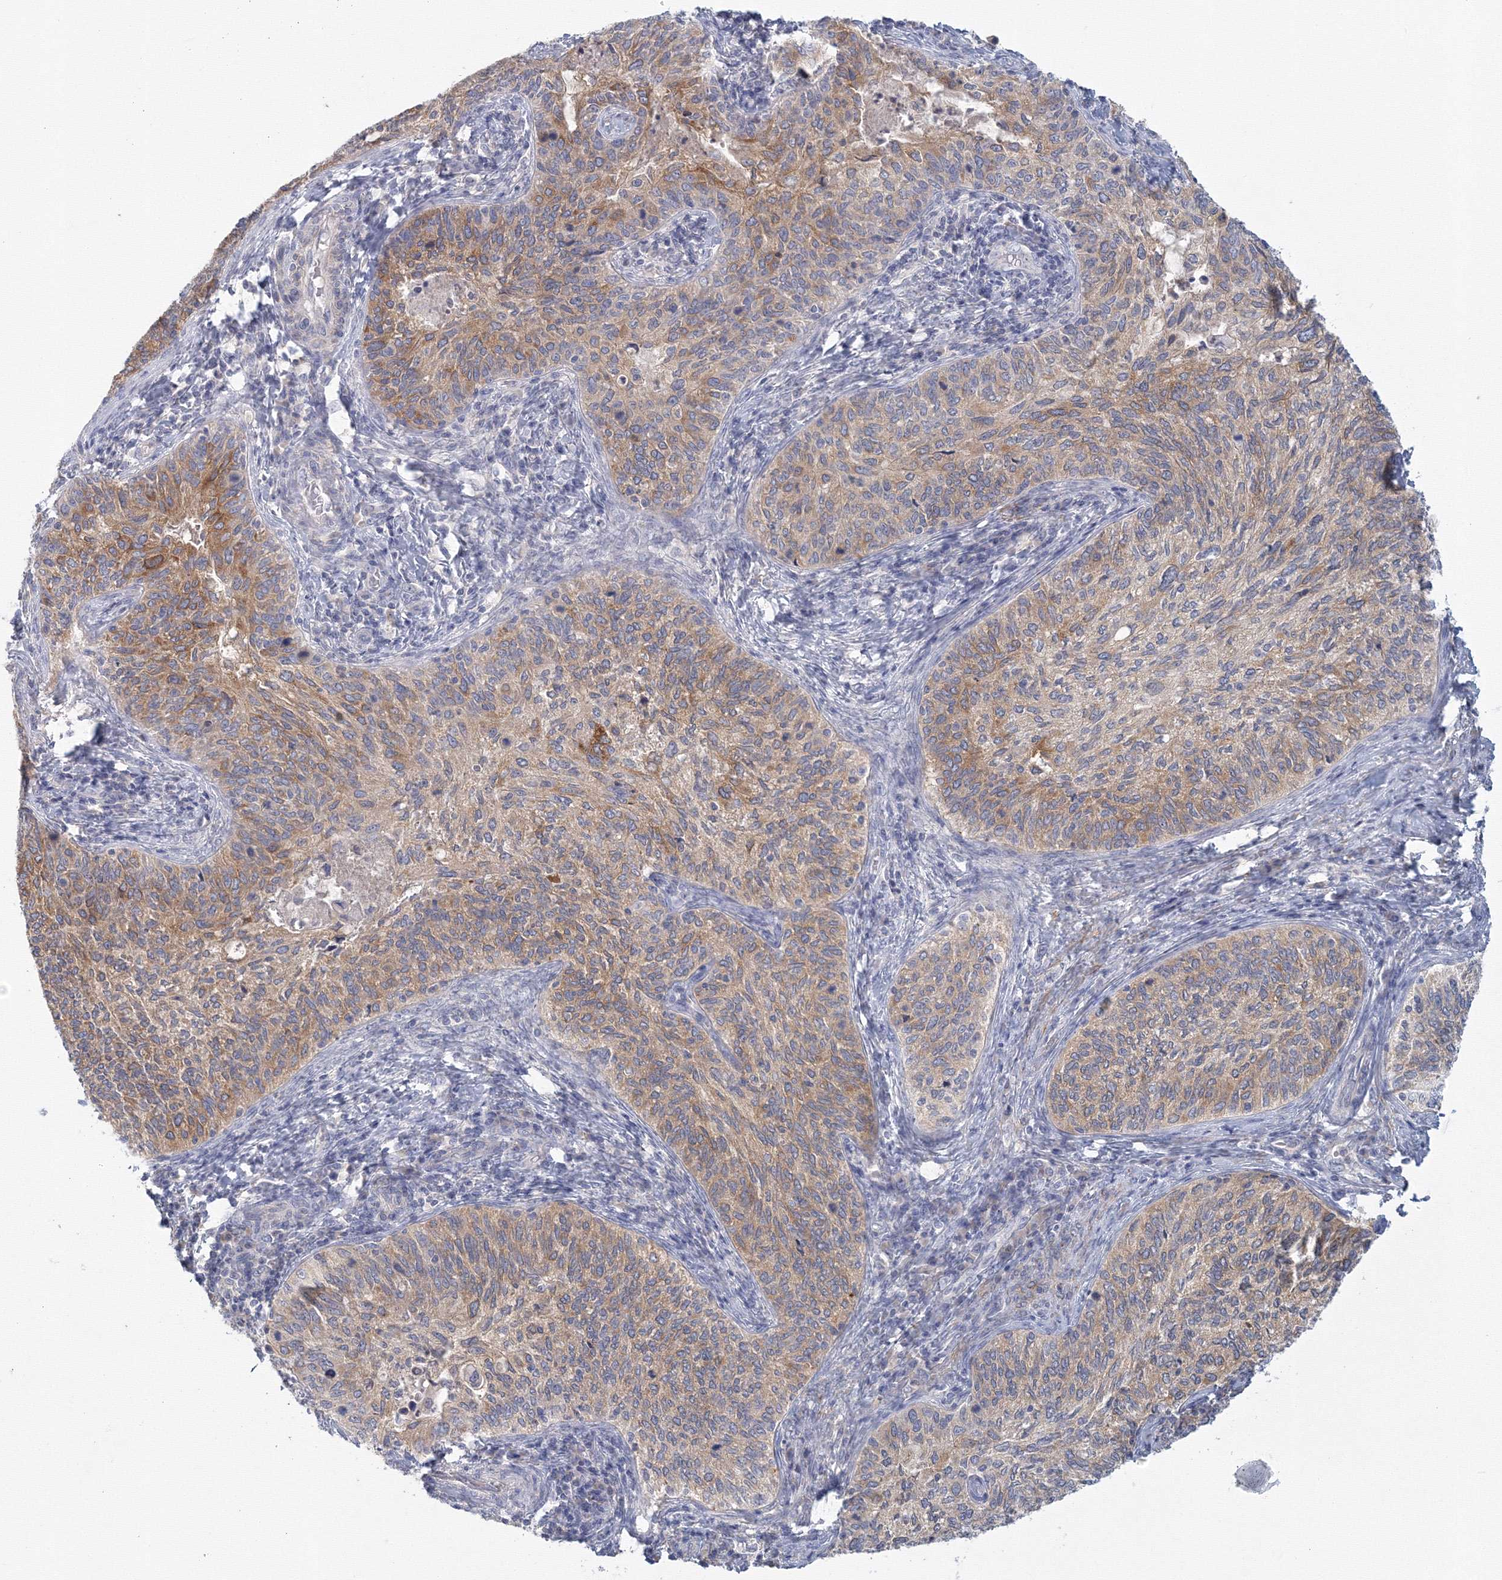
{"staining": {"intensity": "moderate", "quantity": "<25%", "location": "cytoplasmic/membranous"}, "tissue": "cervical cancer", "cell_type": "Tumor cells", "image_type": "cancer", "snomed": [{"axis": "morphology", "description": "Squamous cell carcinoma, NOS"}, {"axis": "topography", "description": "Cervix"}], "caption": "Immunohistochemical staining of human cervical cancer displays low levels of moderate cytoplasmic/membranous protein staining in about <25% of tumor cells.", "gene": "TACC2", "patient": {"sex": "female", "age": 30}}